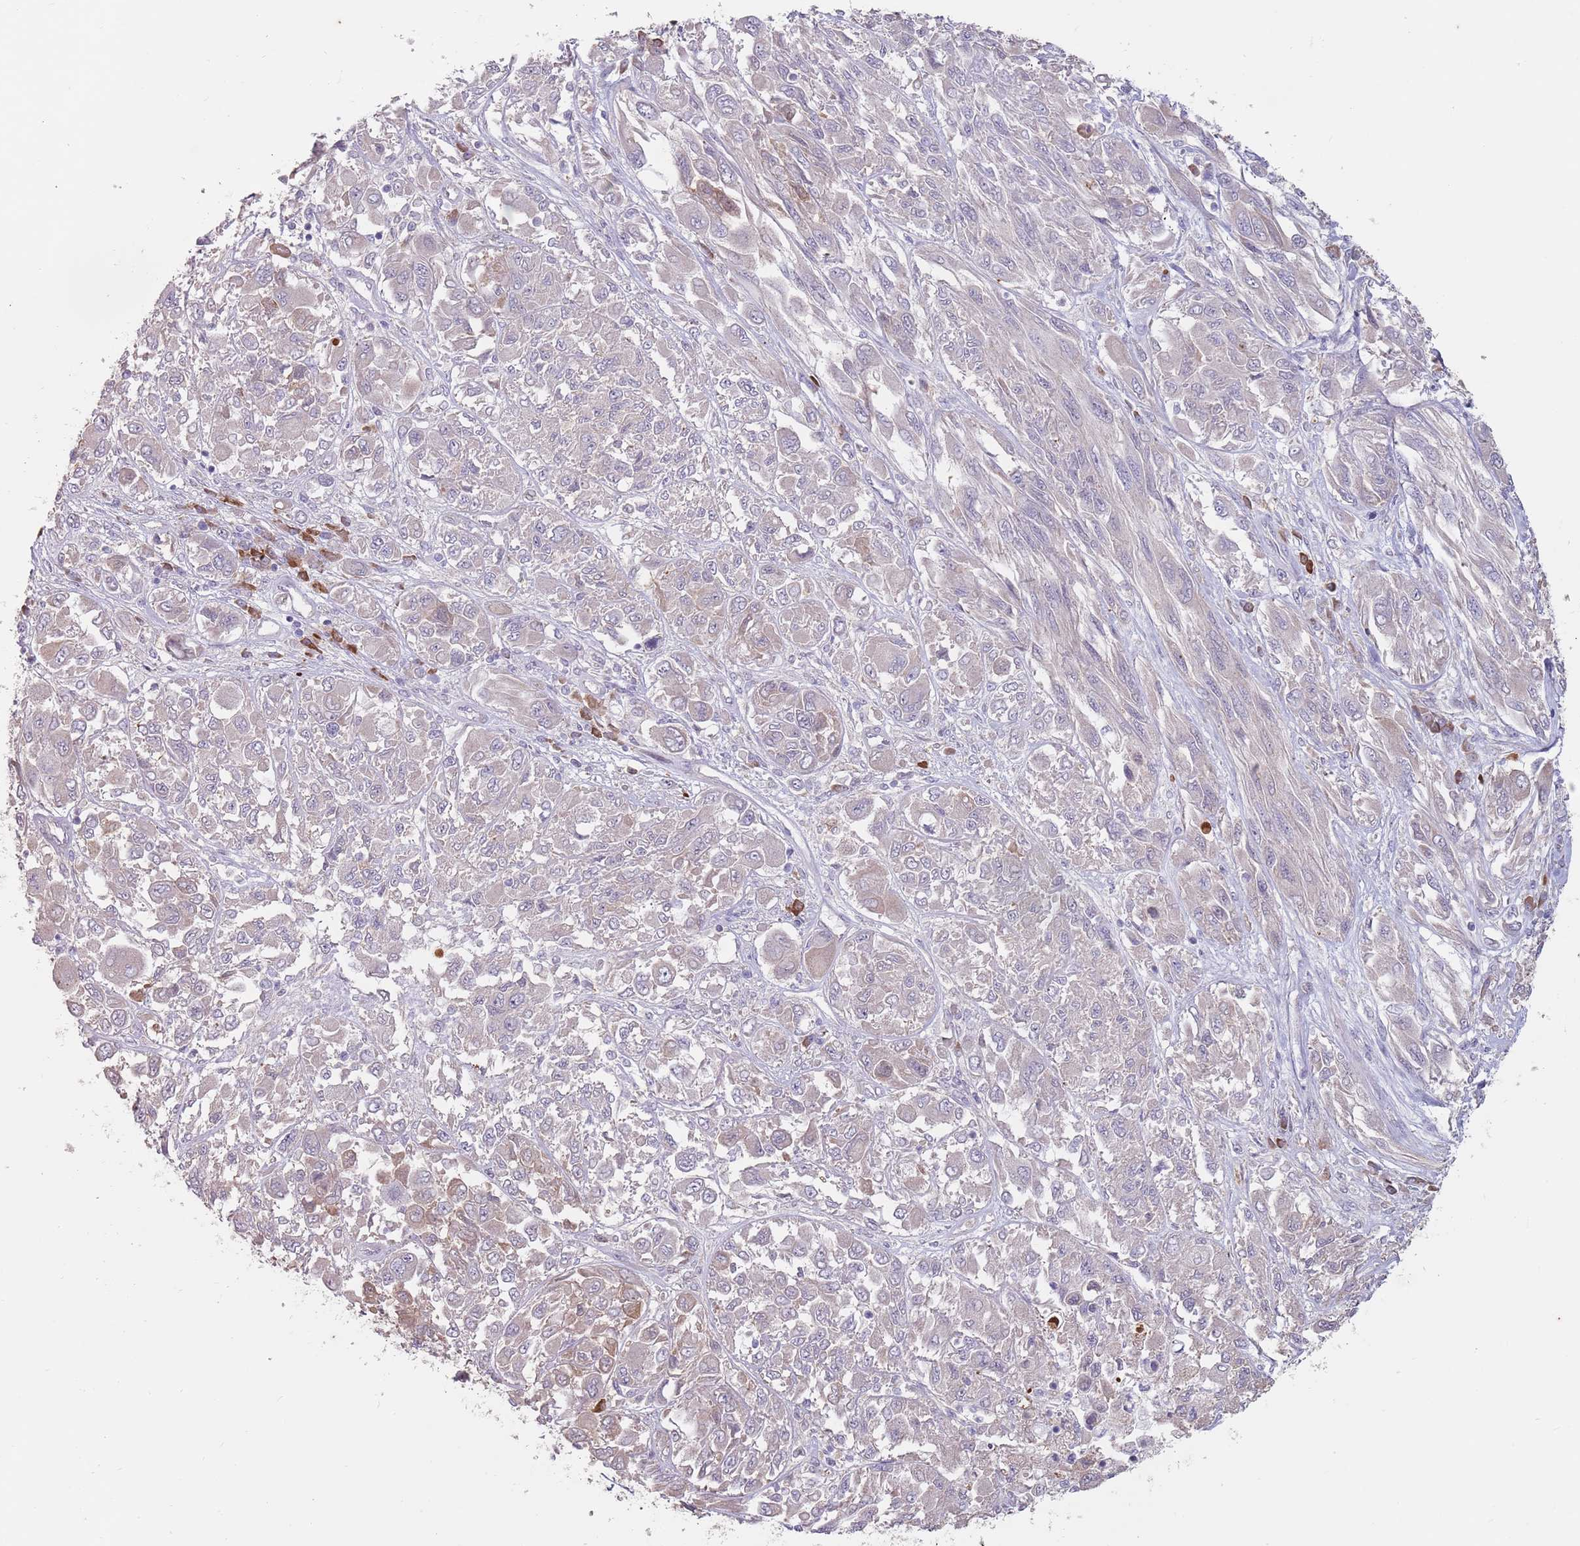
{"staining": {"intensity": "negative", "quantity": "none", "location": "none"}, "tissue": "melanoma", "cell_type": "Tumor cells", "image_type": "cancer", "snomed": [{"axis": "morphology", "description": "Malignant melanoma, NOS"}, {"axis": "topography", "description": "Skin"}], "caption": "The image reveals no significant expression in tumor cells of melanoma.", "gene": "DXO", "patient": {"sex": "female", "age": 91}}